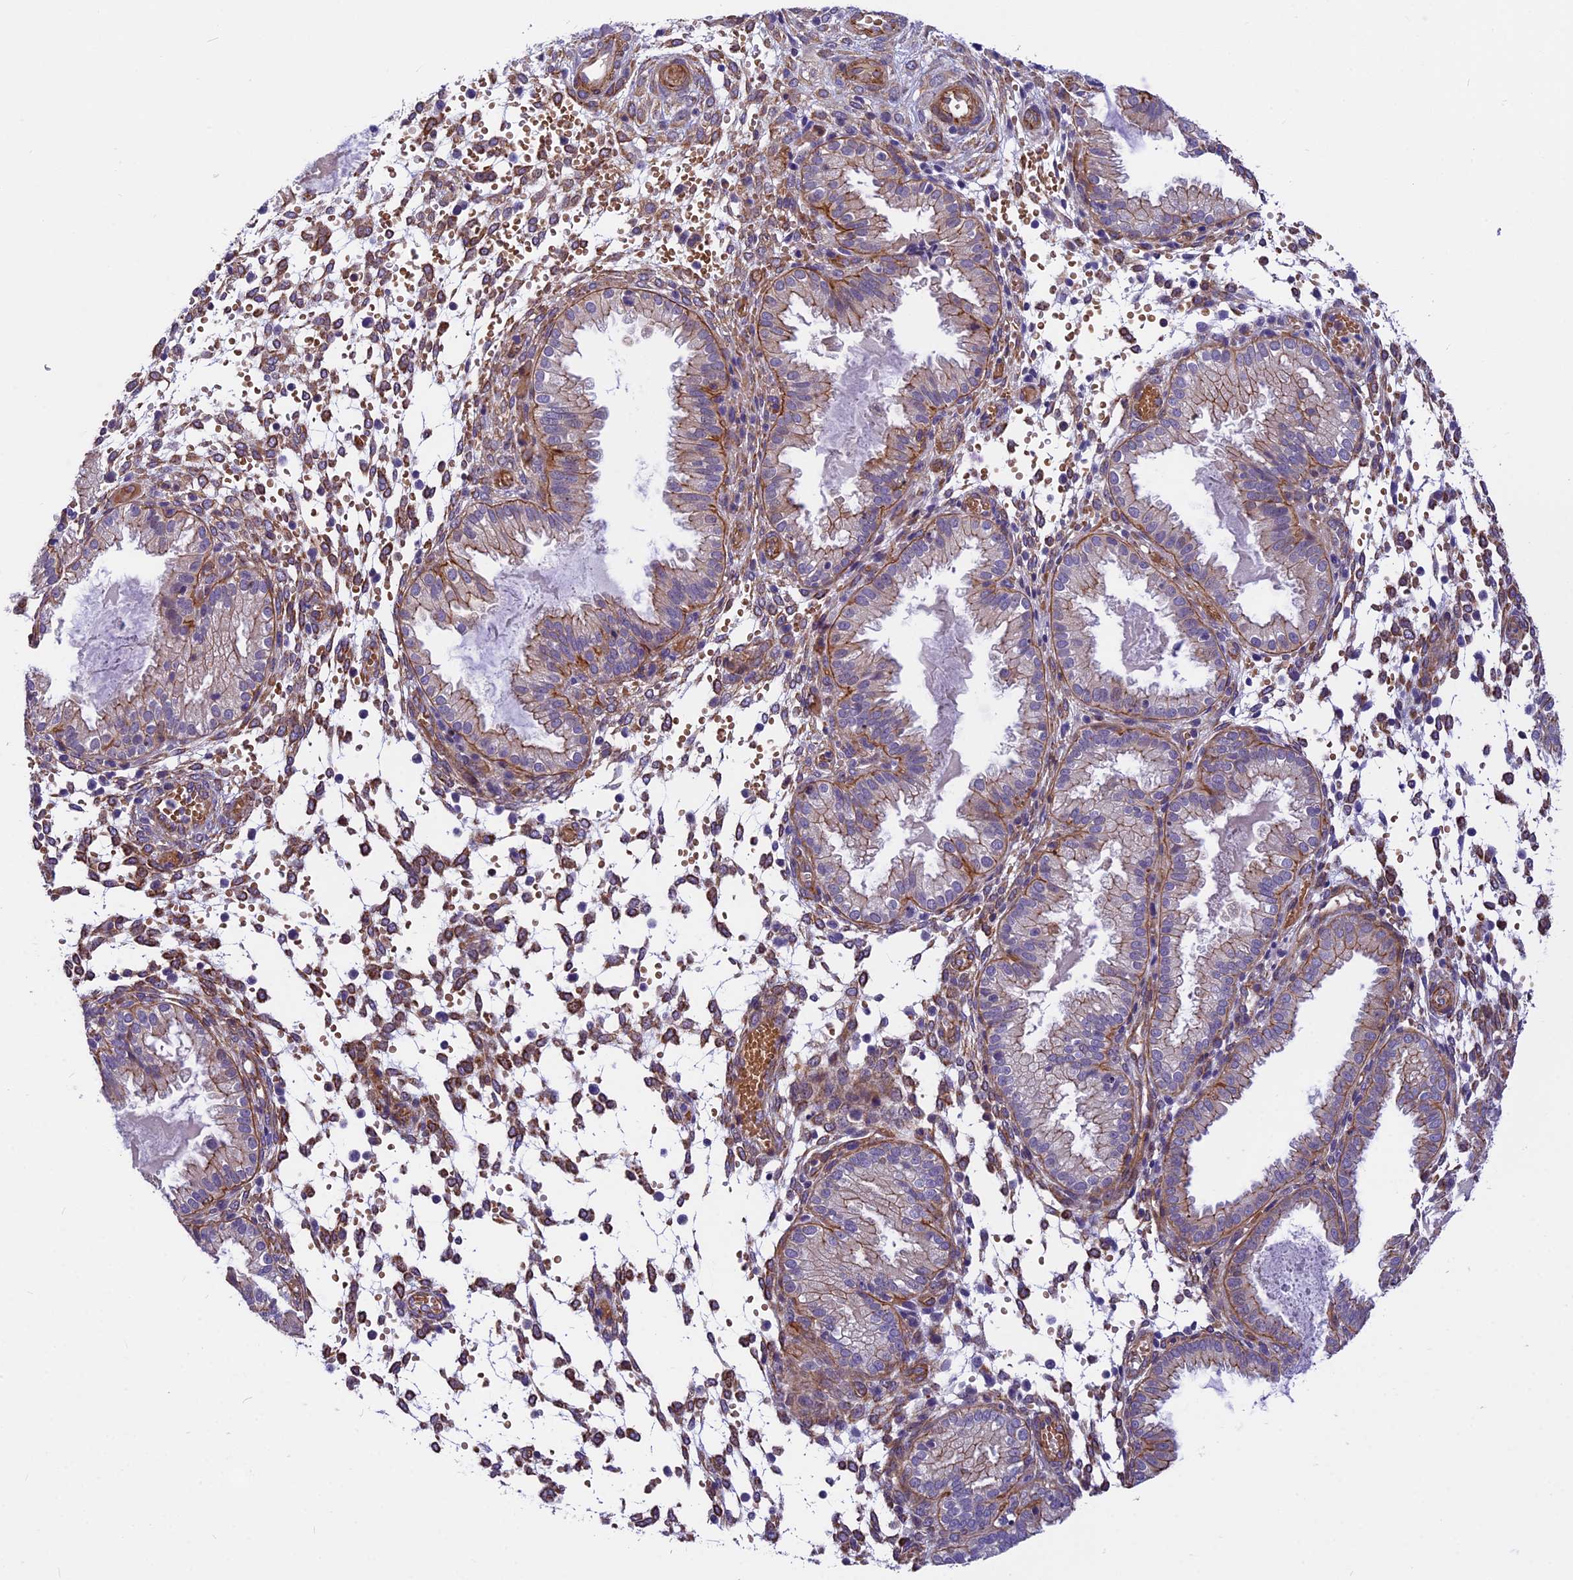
{"staining": {"intensity": "moderate", "quantity": "<25%", "location": "cytoplasmic/membranous"}, "tissue": "endometrium", "cell_type": "Cells in endometrial stroma", "image_type": "normal", "snomed": [{"axis": "morphology", "description": "Normal tissue, NOS"}, {"axis": "topography", "description": "Endometrium"}], "caption": "A high-resolution micrograph shows IHC staining of normal endometrium, which exhibits moderate cytoplasmic/membranous positivity in about <25% of cells in endometrial stroma. The staining was performed using DAB to visualize the protein expression in brown, while the nuclei were stained in blue with hematoxylin (Magnification: 20x).", "gene": "MED20", "patient": {"sex": "female", "age": 33}}